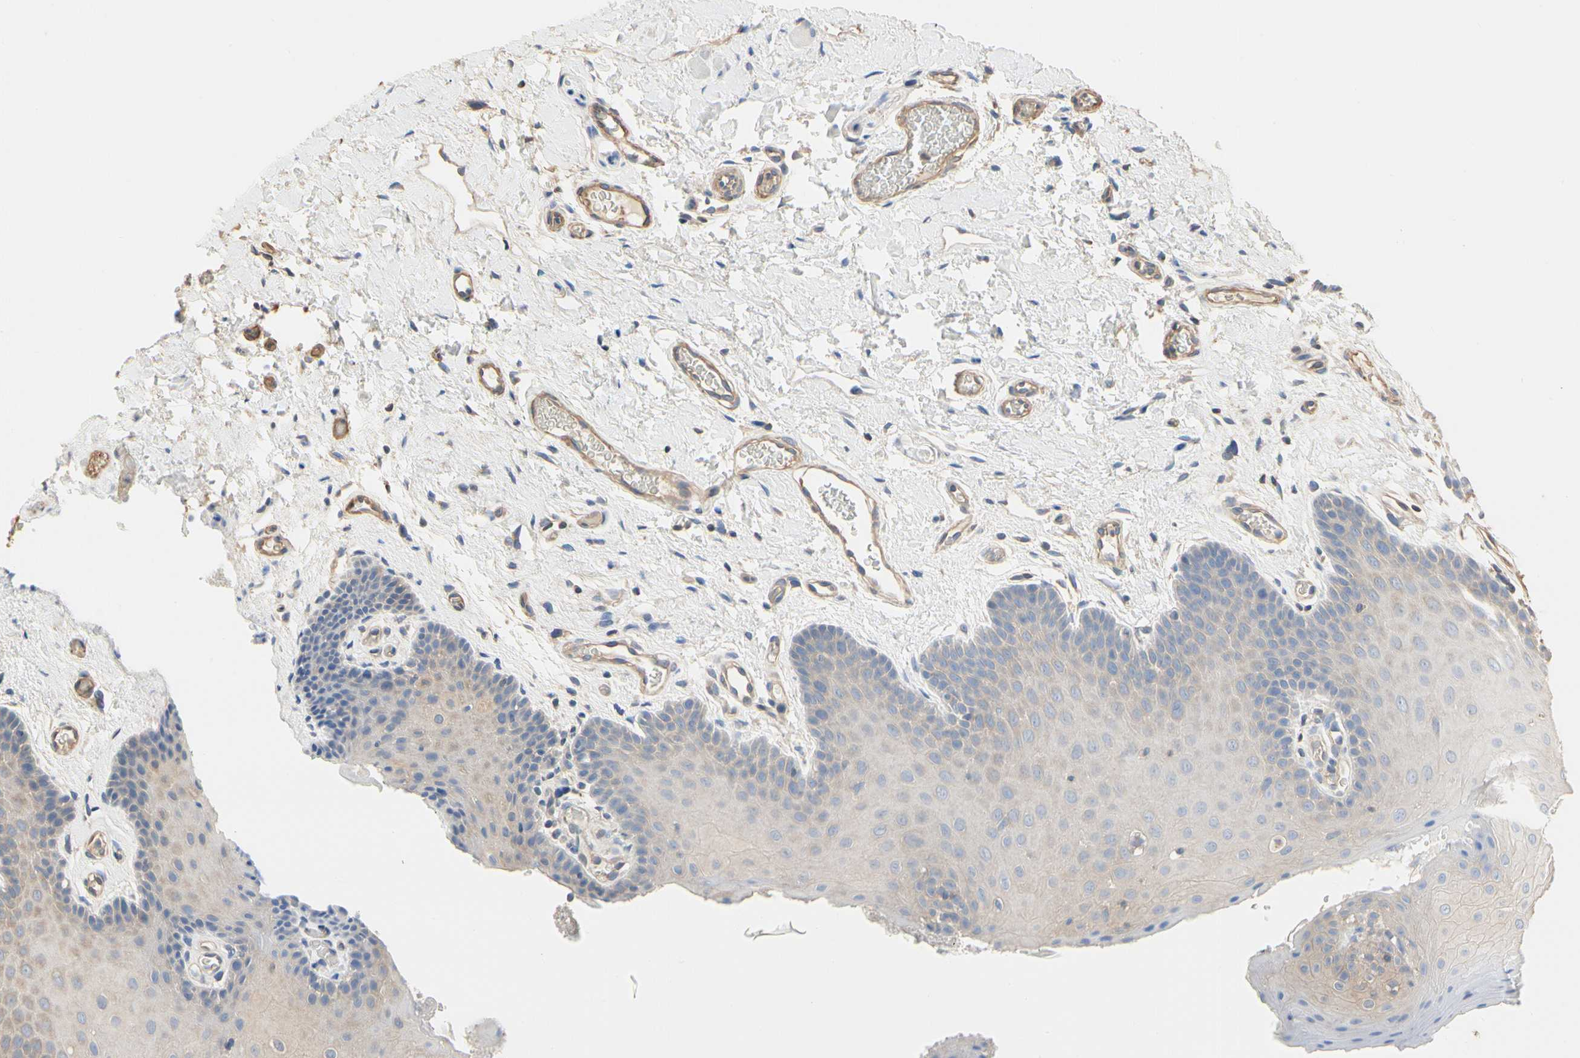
{"staining": {"intensity": "weak", "quantity": "25%-75%", "location": "cytoplasmic/membranous"}, "tissue": "oral mucosa", "cell_type": "Squamous epithelial cells", "image_type": "normal", "snomed": [{"axis": "morphology", "description": "Normal tissue, NOS"}, {"axis": "topography", "description": "Oral tissue"}], "caption": "The micrograph demonstrates staining of unremarkable oral mucosa, revealing weak cytoplasmic/membranous protein staining (brown color) within squamous epithelial cells.", "gene": "PDZK1", "patient": {"sex": "male", "age": 54}}